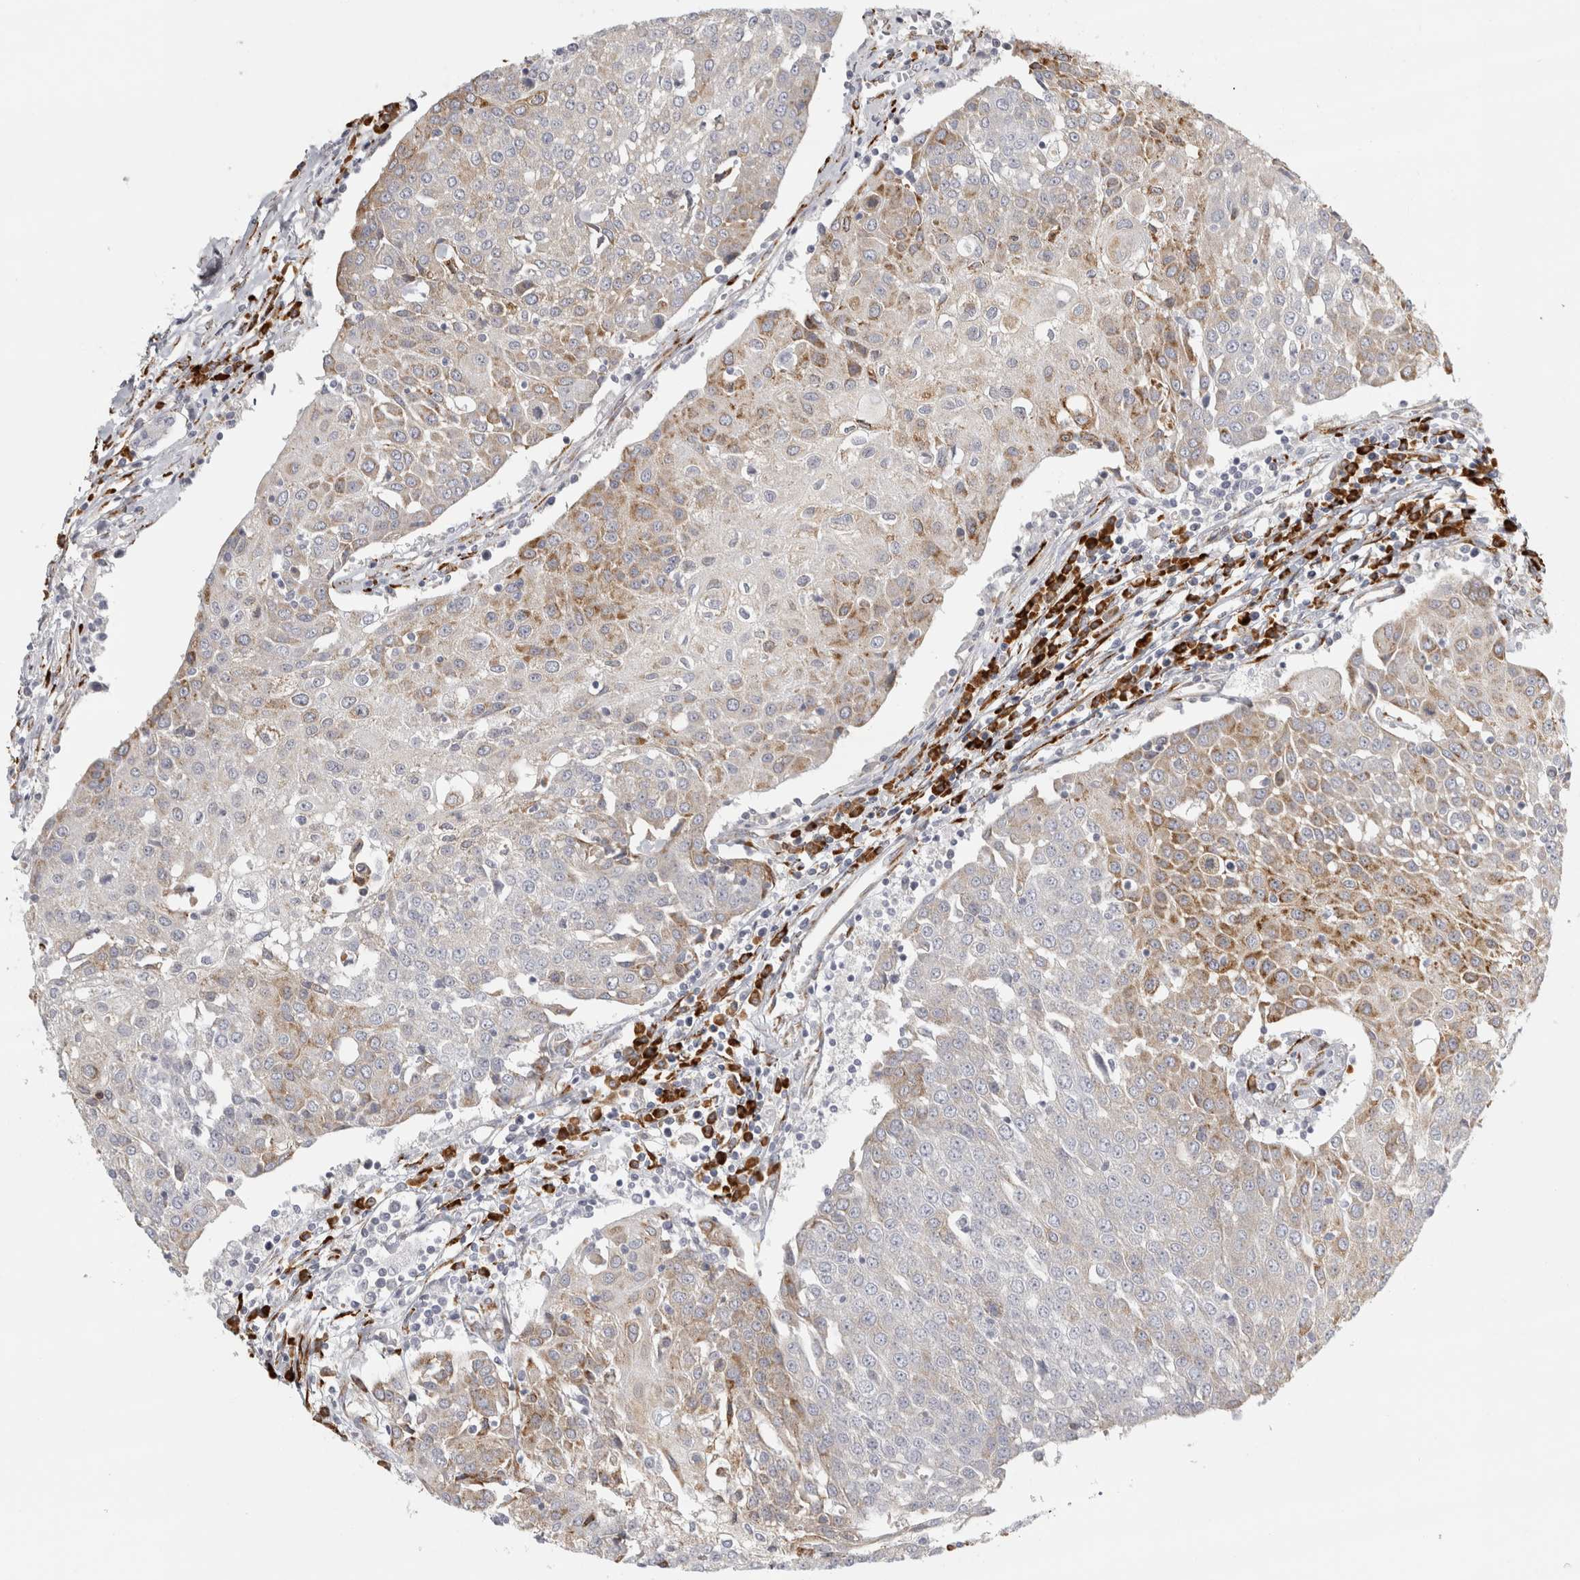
{"staining": {"intensity": "moderate", "quantity": "<25%", "location": "cytoplasmic/membranous"}, "tissue": "urothelial cancer", "cell_type": "Tumor cells", "image_type": "cancer", "snomed": [{"axis": "morphology", "description": "Urothelial carcinoma, High grade"}, {"axis": "topography", "description": "Urinary bladder"}], "caption": "IHC of urothelial carcinoma (high-grade) exhibits low levels of moderate cytoplasmic/membranous positivity in approximately <25% of tumor cells.", "gene": "OSTN", "patient": {"sex": "female", "age": 85}}